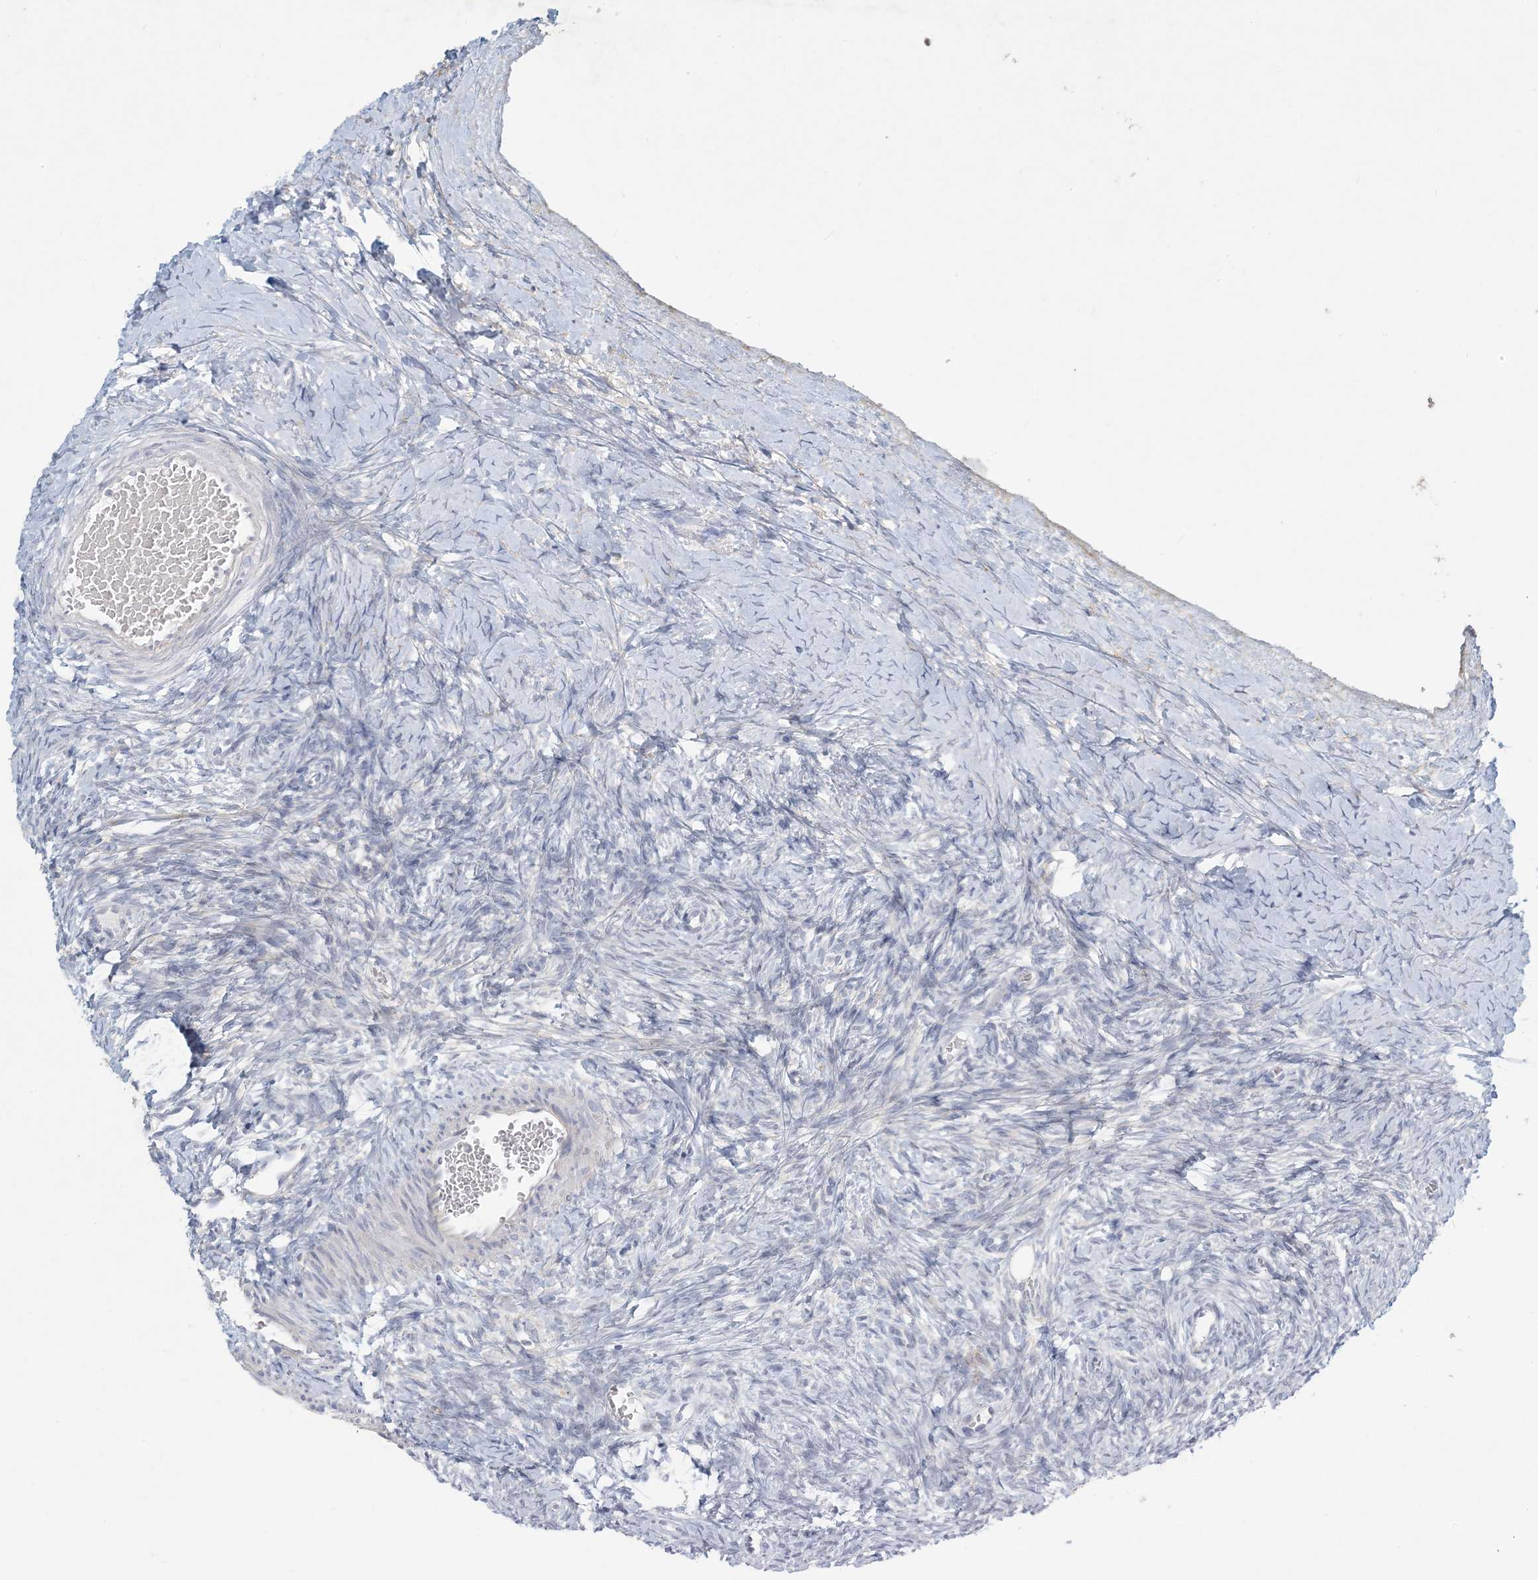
{"staining": {"intensity": "negative", "quantity": "none", "location": "none"}, "tissue": "ovary", "cell_type": "Ovarian stroma cells", "image_type": "normal", "snomed": [{"axis": "morphology", "description": "Normal tissue, NOS"}, {"axis": "morphology", "description": "Developmental malformation"}, {"axis": "topography", "description": "Ovary"}], "caption": "DAB (3,3'-diaminobenzidine) immunohistochemical staining of normal ovary demonstrates no significant staining in ovarian stroma cells. (Stains: DAB IHC with hematoxylin counter stain, Microscopy: brightfield microscopy at high magnification).", "gene": "ZNF385D", "patient": {"sex": "female", "age": 39}}